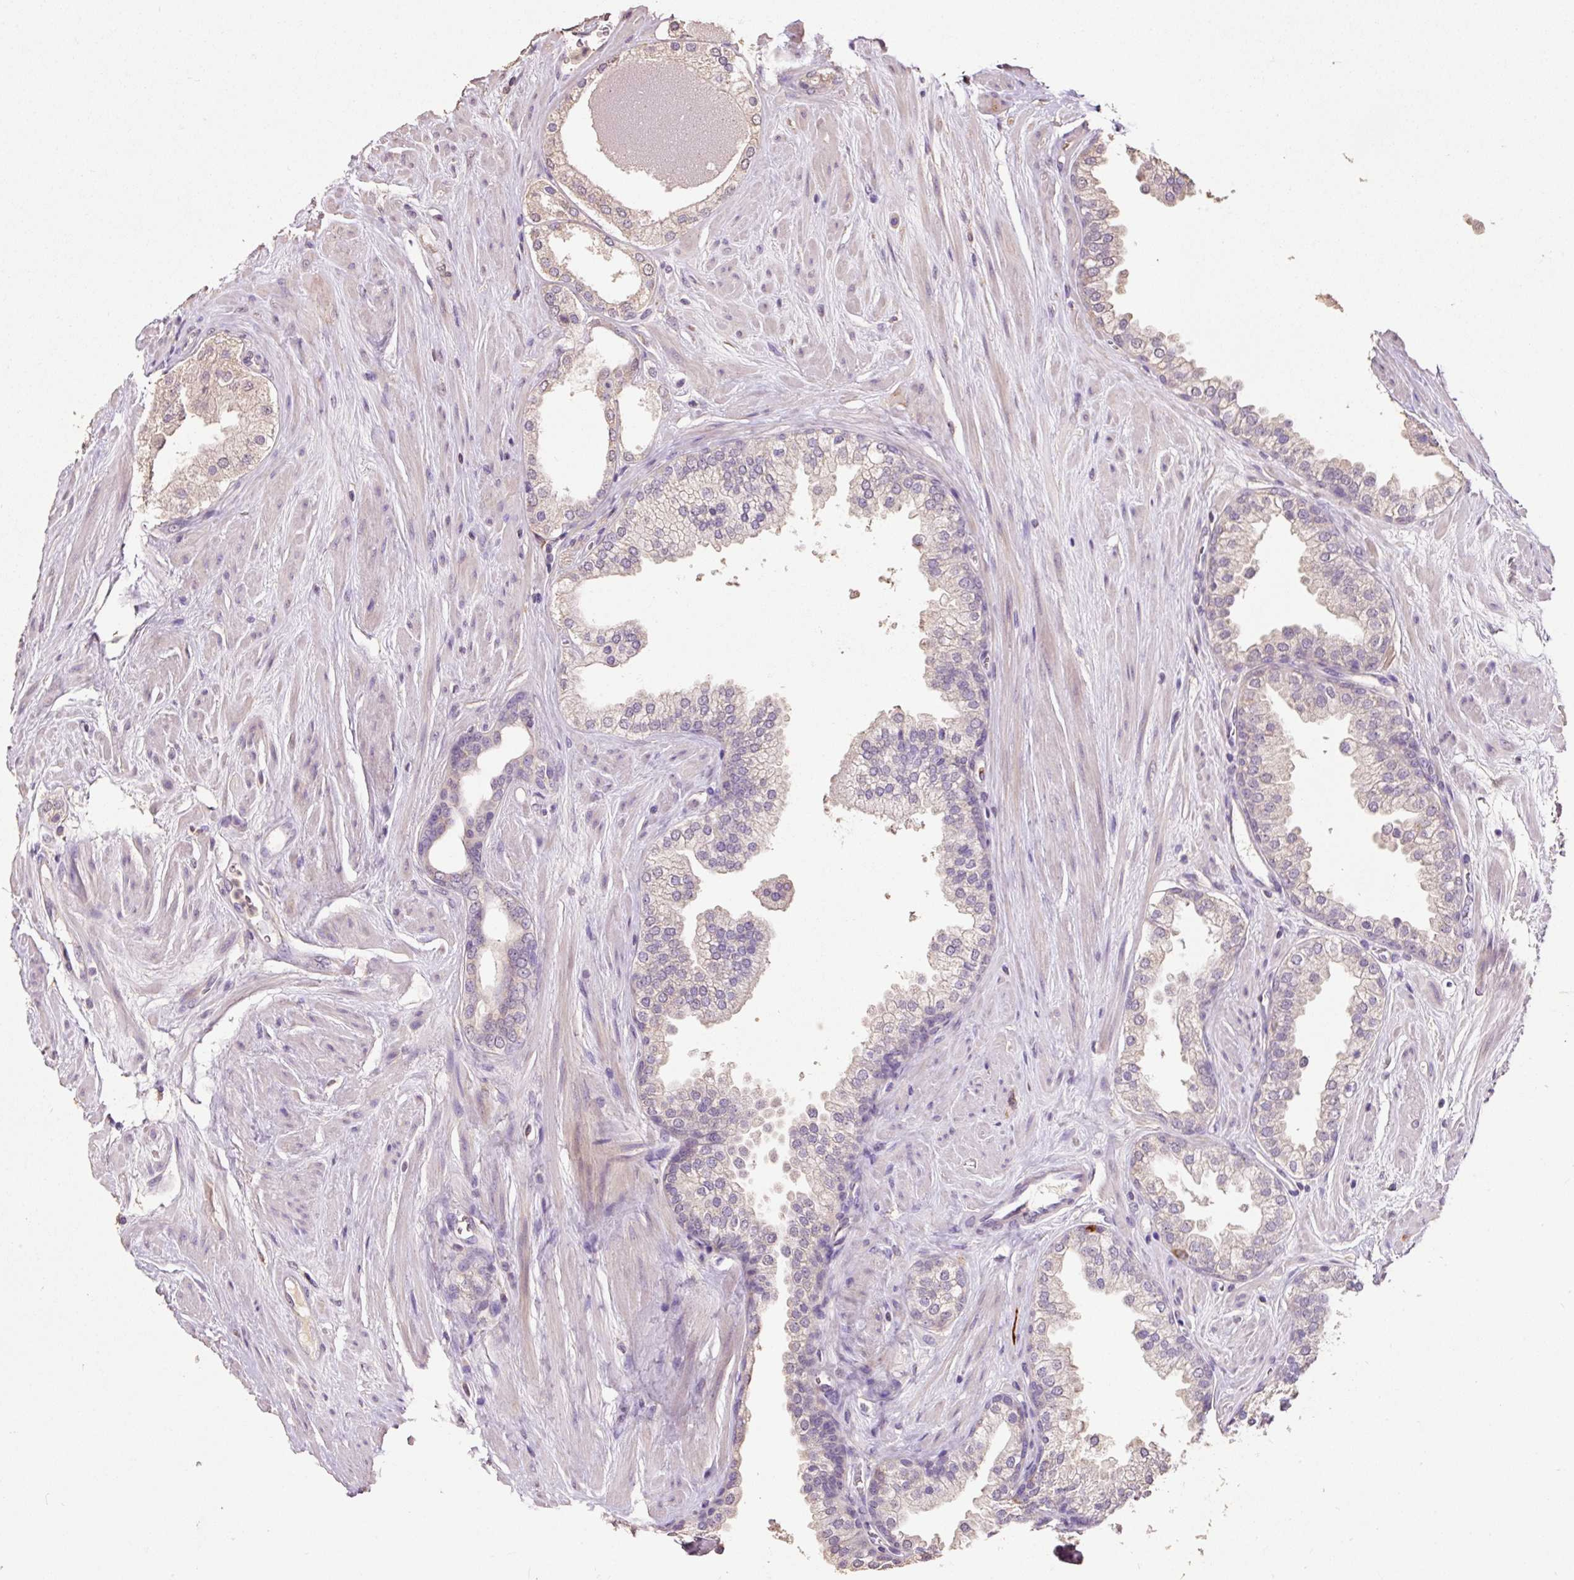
{"staining": {"intensity": "weak", "quantity": "<25%", "location": "cytoplasmic/membranous"}, "tissue": "prostate cancer", "cell_type": "Tumor cells", "image_type": "cancer", "snomed": [{"axis": "morphology", "description": "Adenocarcinoma, Low grade"}, {"axis": "topography", "description": "Prostate"}], "caption": "Protein analysis of prostate cancer displays no significant positivity in tumor cells.", "gene": "HERC2", "patient": {"sex": "male", "age": 42}}